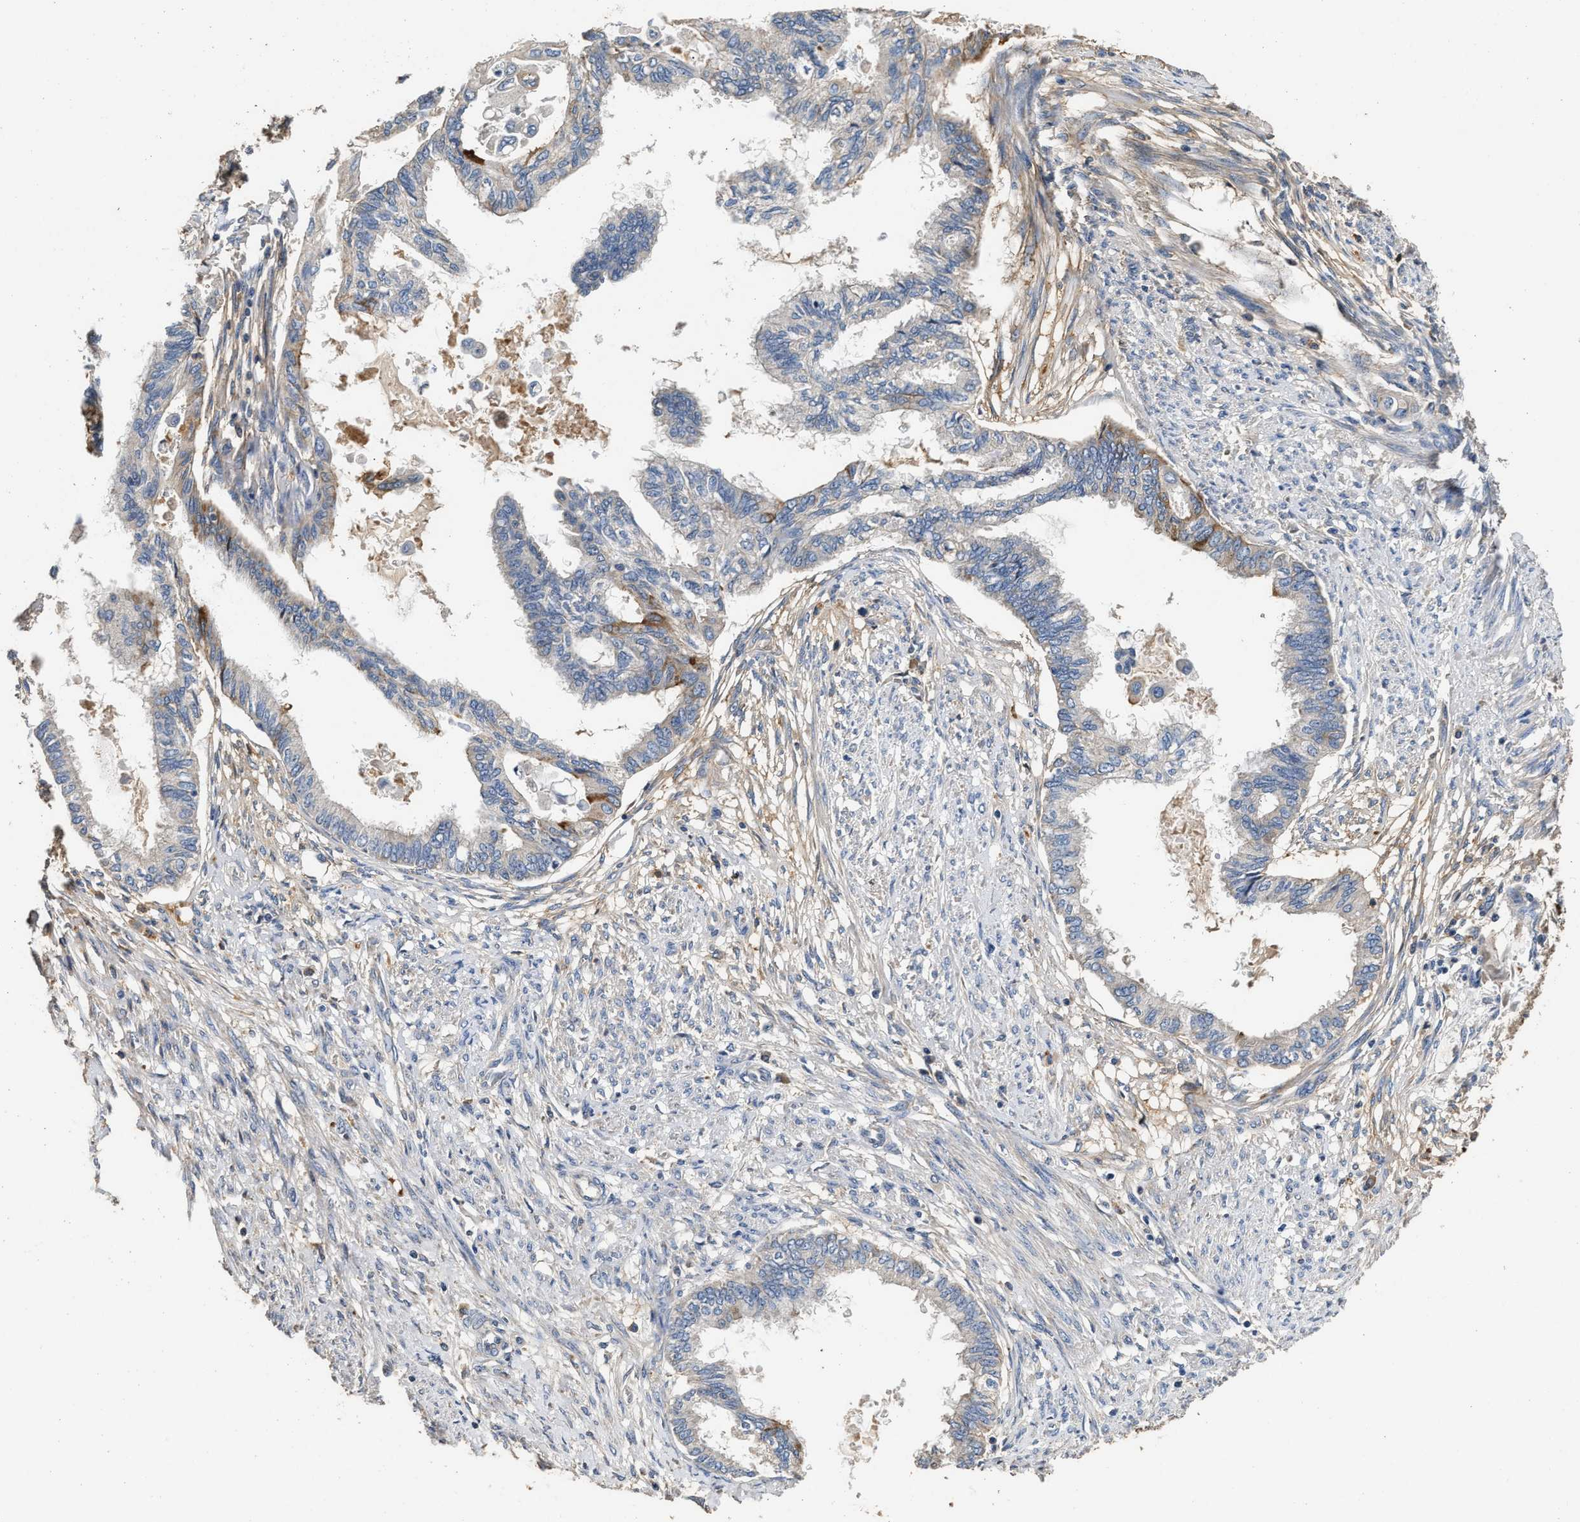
{"staining": {"intensity": "moderate", "quantity": "<25%", "location": "cytoplasmic/membranous"}, "tissue": "cervical cancer", "cell_type": "Tumor cells", "image_type": "cancer", "snomed": [{"axis": "morphology", "description": "Normal tissue, NOS"}, {"axis": "morphology", "description": "Adenocarcinoma, NOS"}, {"axis": "topography", "description": "Cervix"}, {"axis": "topography", "description": "Endometrium"}], "caption": "Immunohistochemistry (IHC) micrograph of neoplastic tissue: human adenocarcinoma (cervical) stained using IHC shows low levels of moderate protein expression localized specifically in the cytoplasmic/membranous of tumor cells, appearing as a cytoplasmic/membranous brown color.", "gene": "C3", "patient": {"sex": "female", "age": 86}}